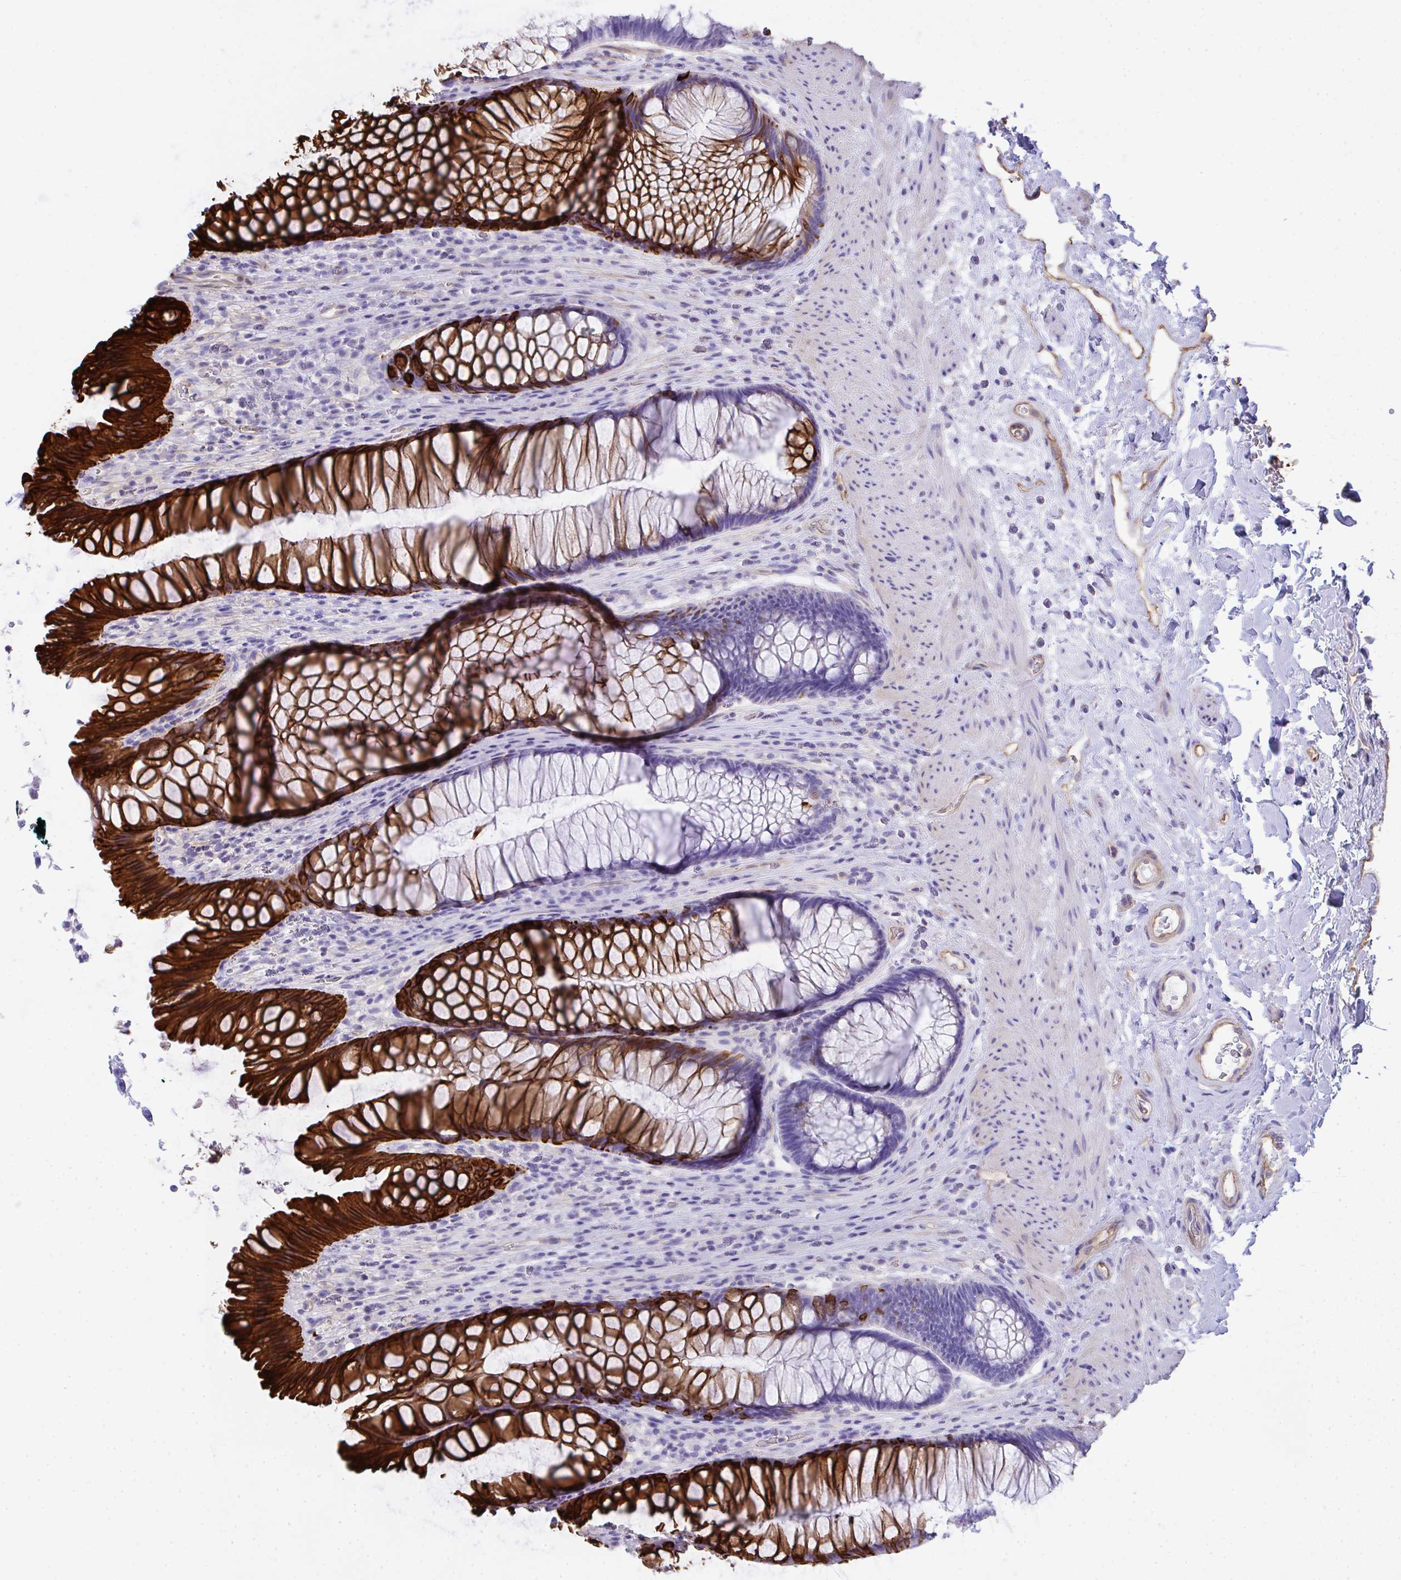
{"staining": {"intensity": "strong", "quantity": "25%-75%", "location": "cytoplasmic/membranous"}, "tissue": "rectum", "cell_type": "Glandular cells", "image_type": "normal", "snomed": [{"axis": "morphology", "description": "Normal tissue, NOS"}, {"axis": "topography", "description": "Rectum"}], "caption": "Rectum stained with DAB IHC displays high levels of strong cytoplasmic/membranous expression in approximately 25%-75% of glandular cells.", "gene": "TNFAIP8", "patient": {"sex": "male", "age": 53}}